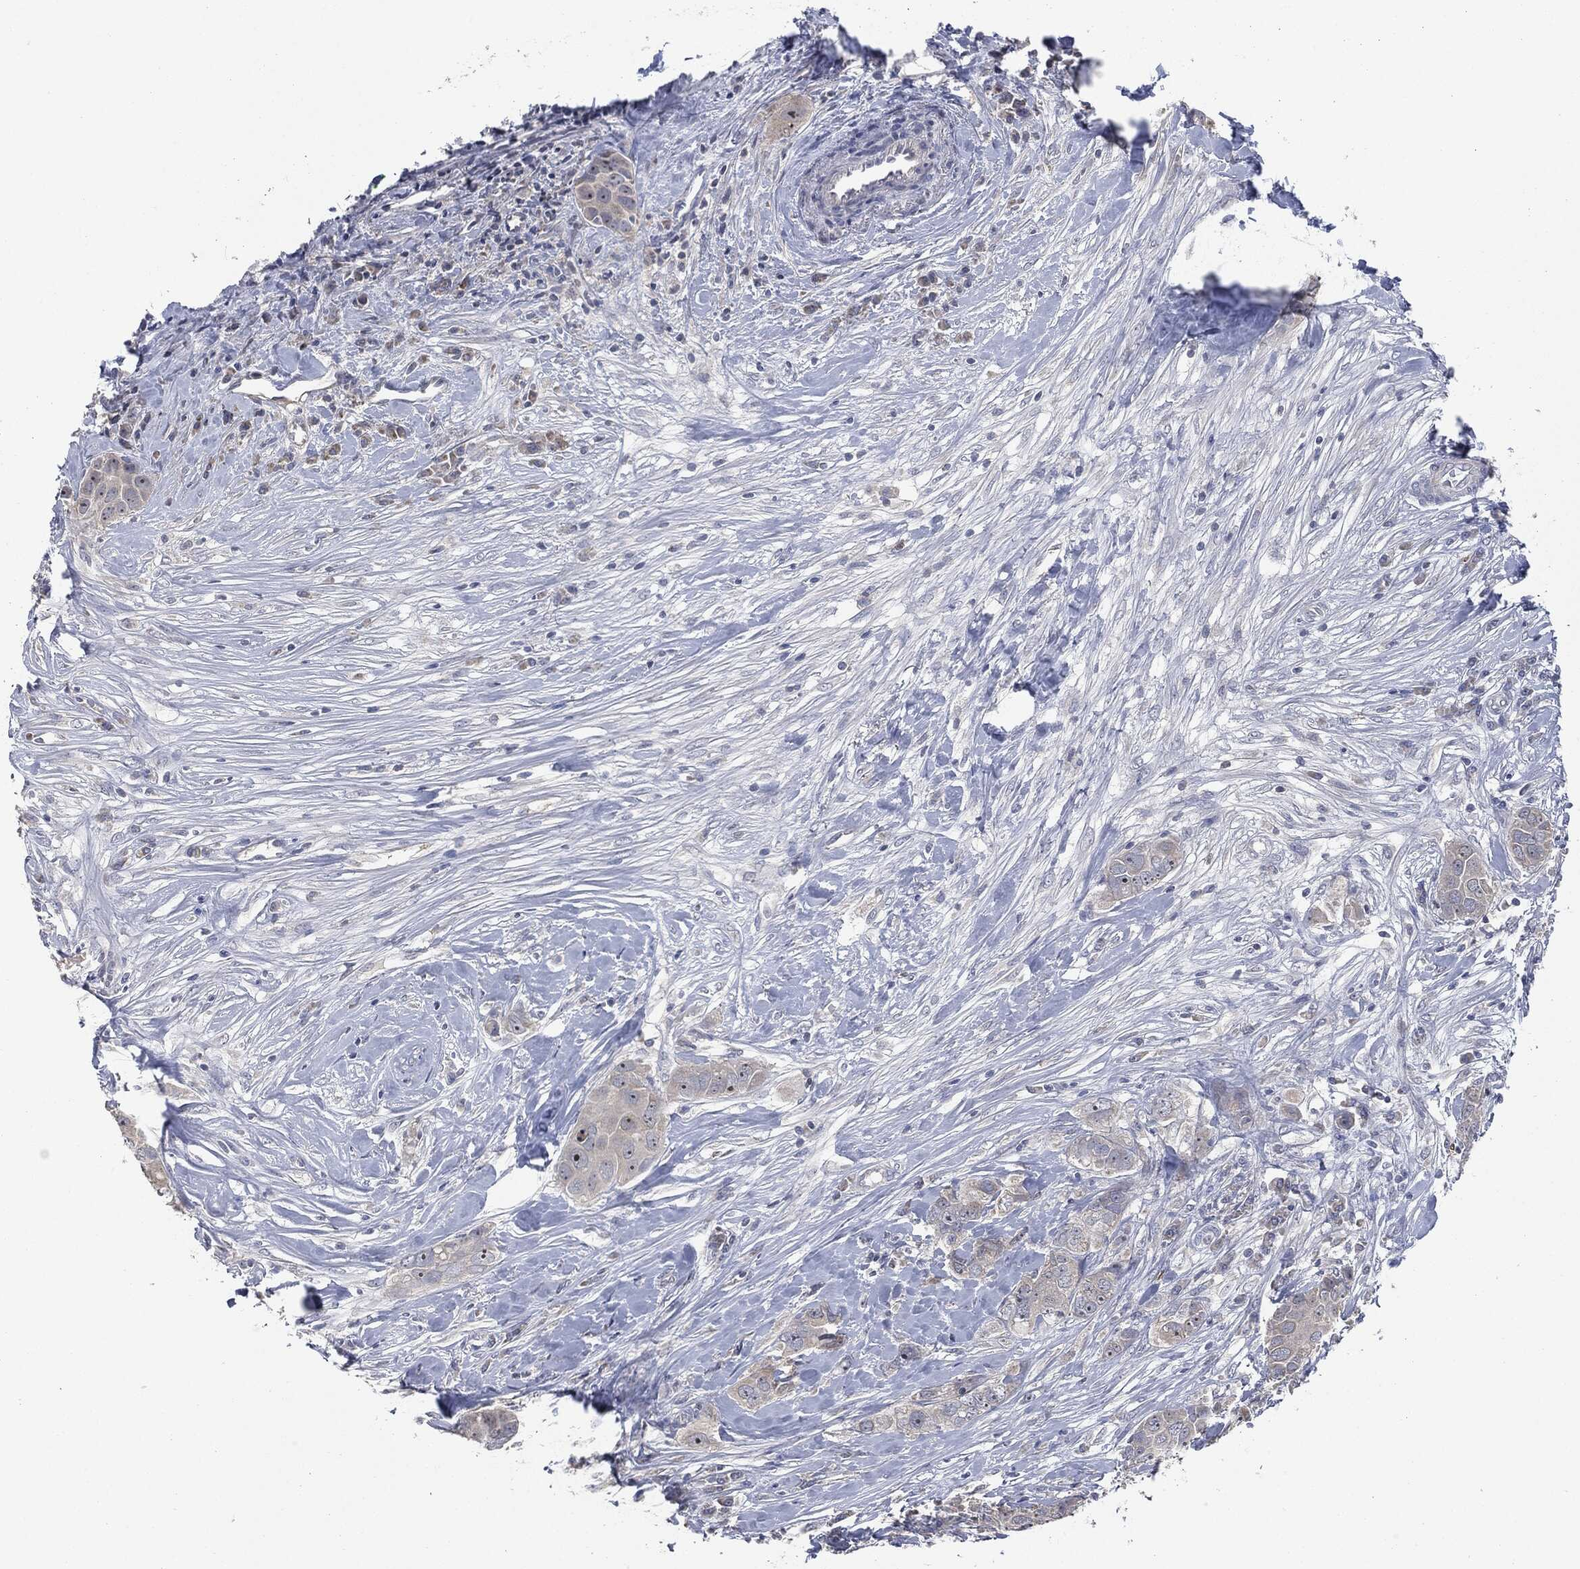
{"staining": {"intensity": "strong", "quantity": "<25%", "location": "nuclear"}, "tissue": "breast cancer", "cell_type": "Tumor cells", "image_type": "cancer", "snomed": [{"axis": "morphology", "description": "Duct carcinoma"}, {"axis": "topography", "description": "Breast"}], "caption": "Brown immunohistochemical staining in breast invasive ductal carcinoma reveals strong nuclear expression in approximately <25% of tumor cells.", "gene": "IL1RN", "patient": {"sex": "female", "age": 43}}